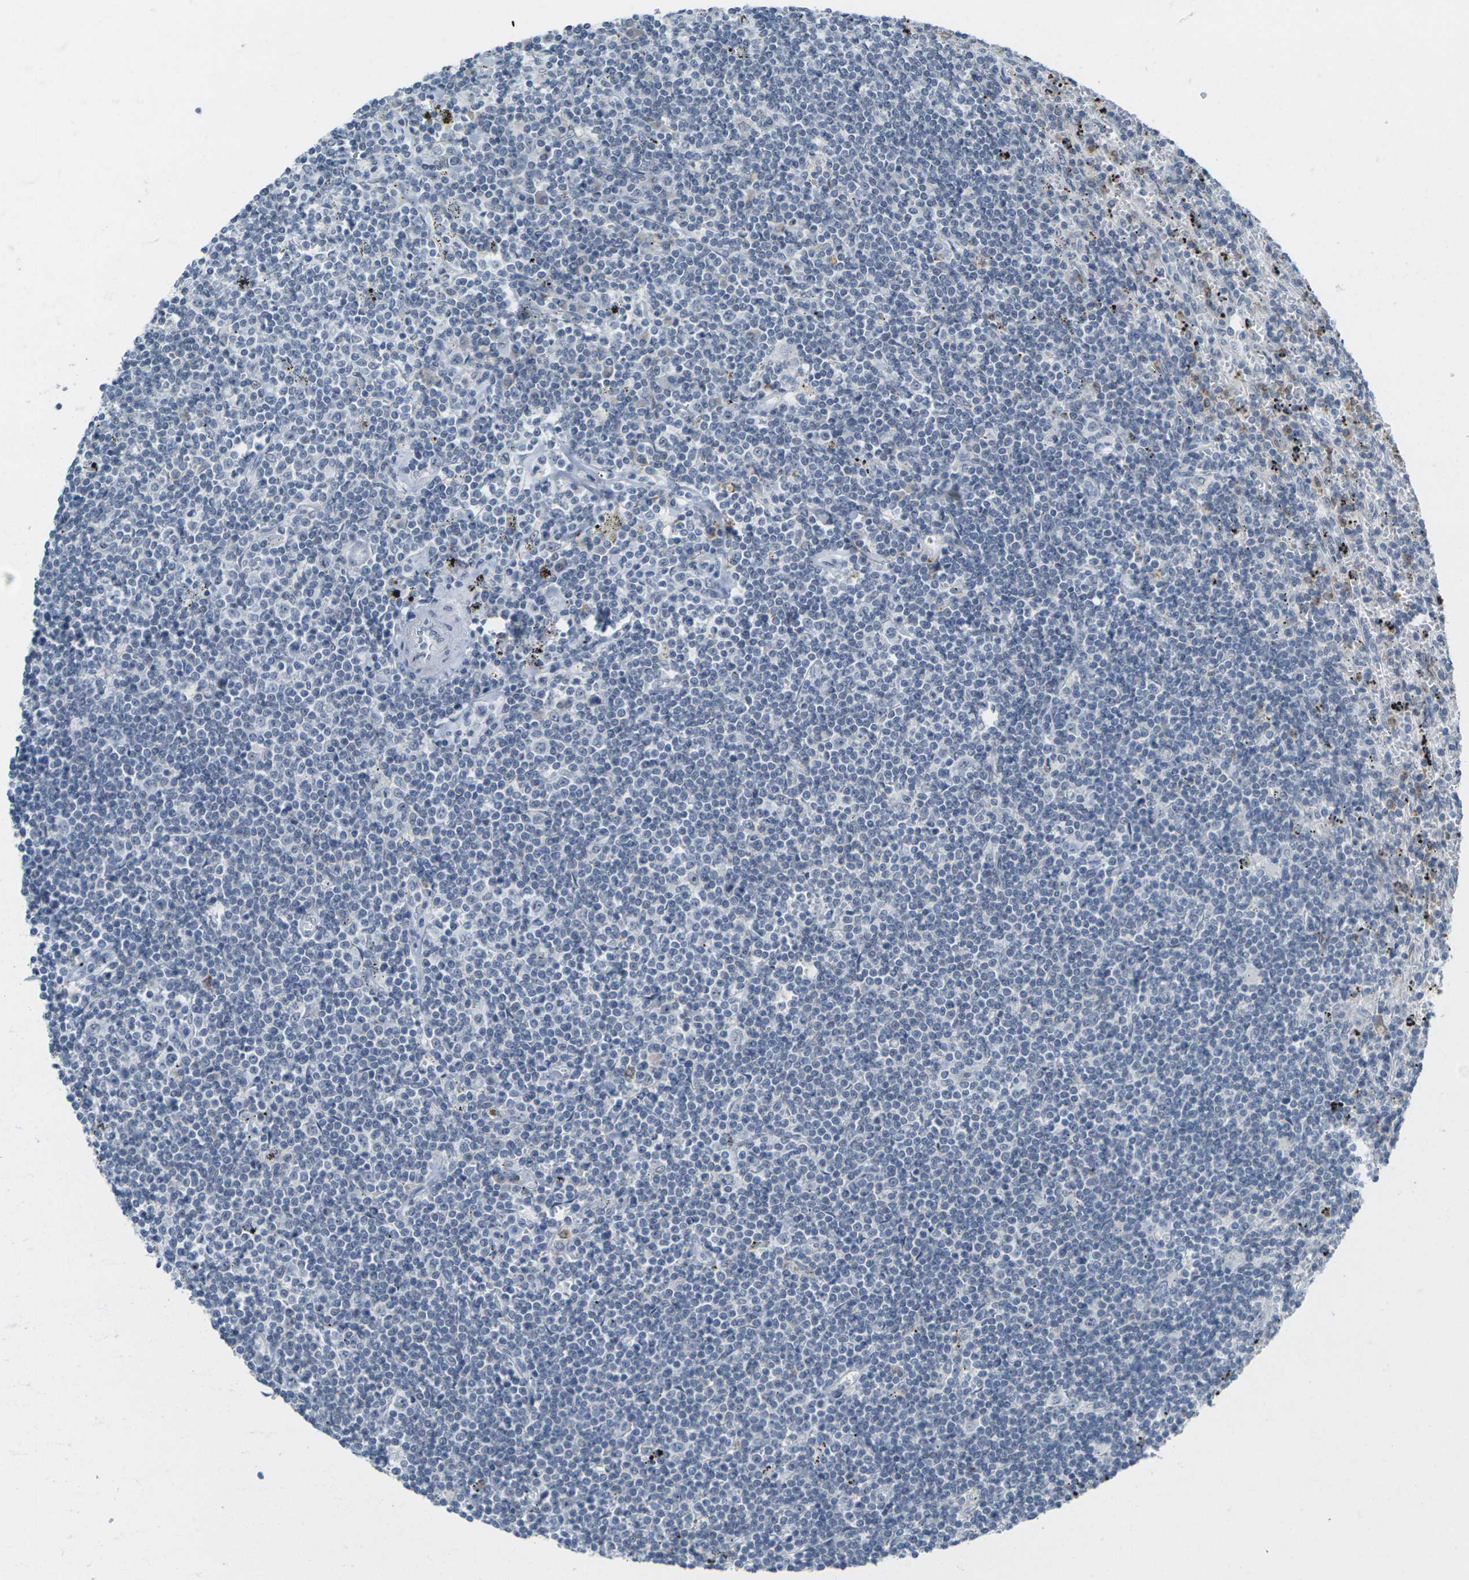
{"staining": {"intensity": "negative", "quantity": "none", "location": "none"}, "tissue": "lymphoma", "cell_type": "Tumor cells", "image_type": "cancer", "snomed": [{"axis": "morphology", "description": "Malignant lymphoma, non-Hodgkin's type, Low grade"}, {"axis": "topography", "description": "Spleen"}], "caption": "Human lymphoma stained for a protein using immunohistochemistry exhibits no positivity in tumor cells.", "gene": "SPTBN2", "patient": {"sex": "male", "age": 76}}